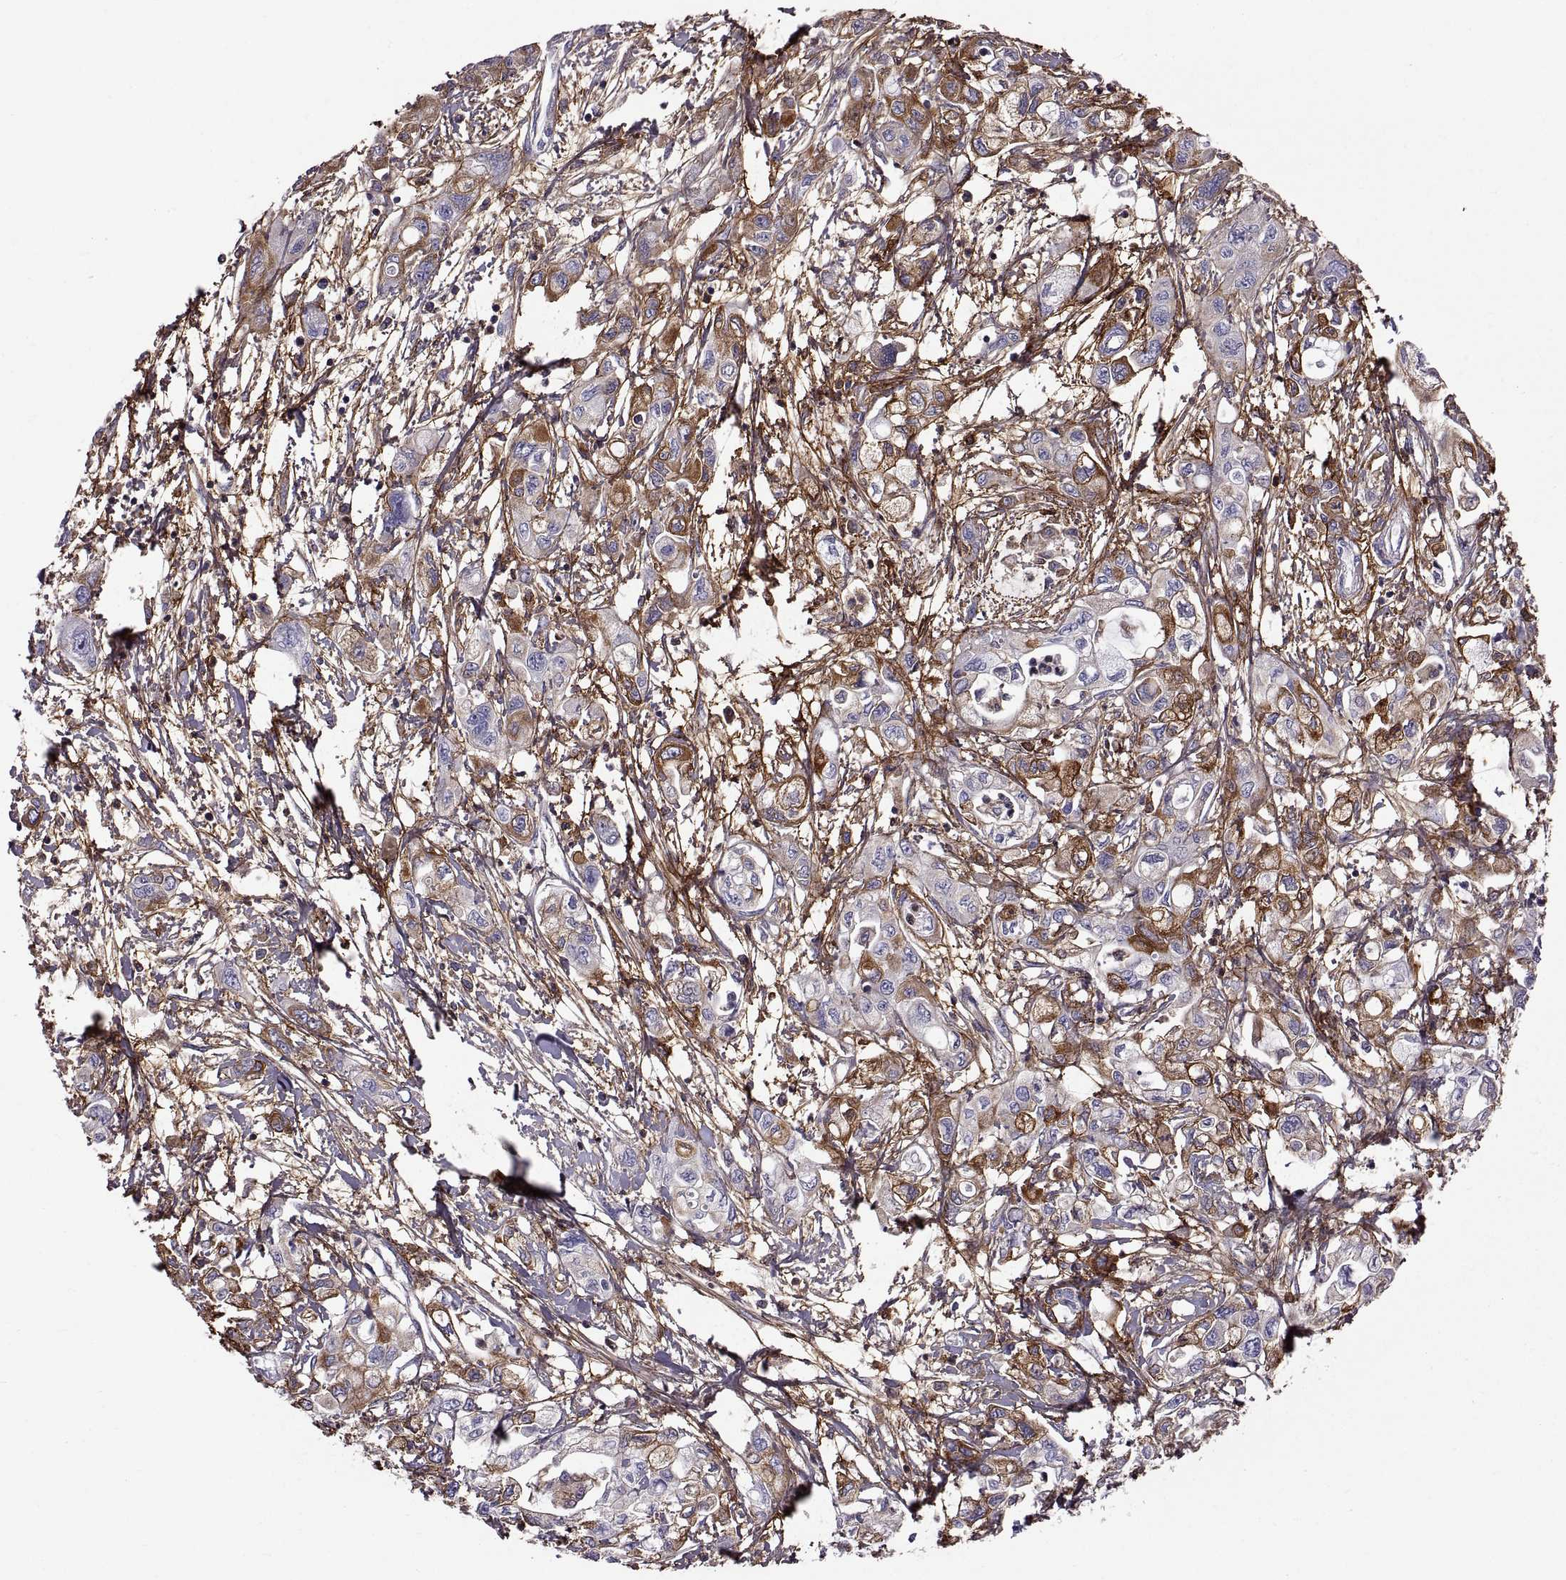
{"staining": {"intensity": "moderate", "quantity": "<25%", "location": "cytoplasmic/membranous"}, "tissue": "pancreatic cancer", "cell_type": "Tumor cells", "image_type": "cancer", "snomed": [{"axis": "morphology", "description": "Adenocarcinoma, NOS"}, {"axis": "topography", "description": "Pancreas"}], "caption": "A high-resolution histopathology image shows immunohistochemistry staining of adenocarcinoma (pancreatic), which shows moderate cytoplasmic/membranous staining in approximately <25% of tumor cells.", "gene": "EMILIN2", "patient": {"sex": "male", "age": 54}}